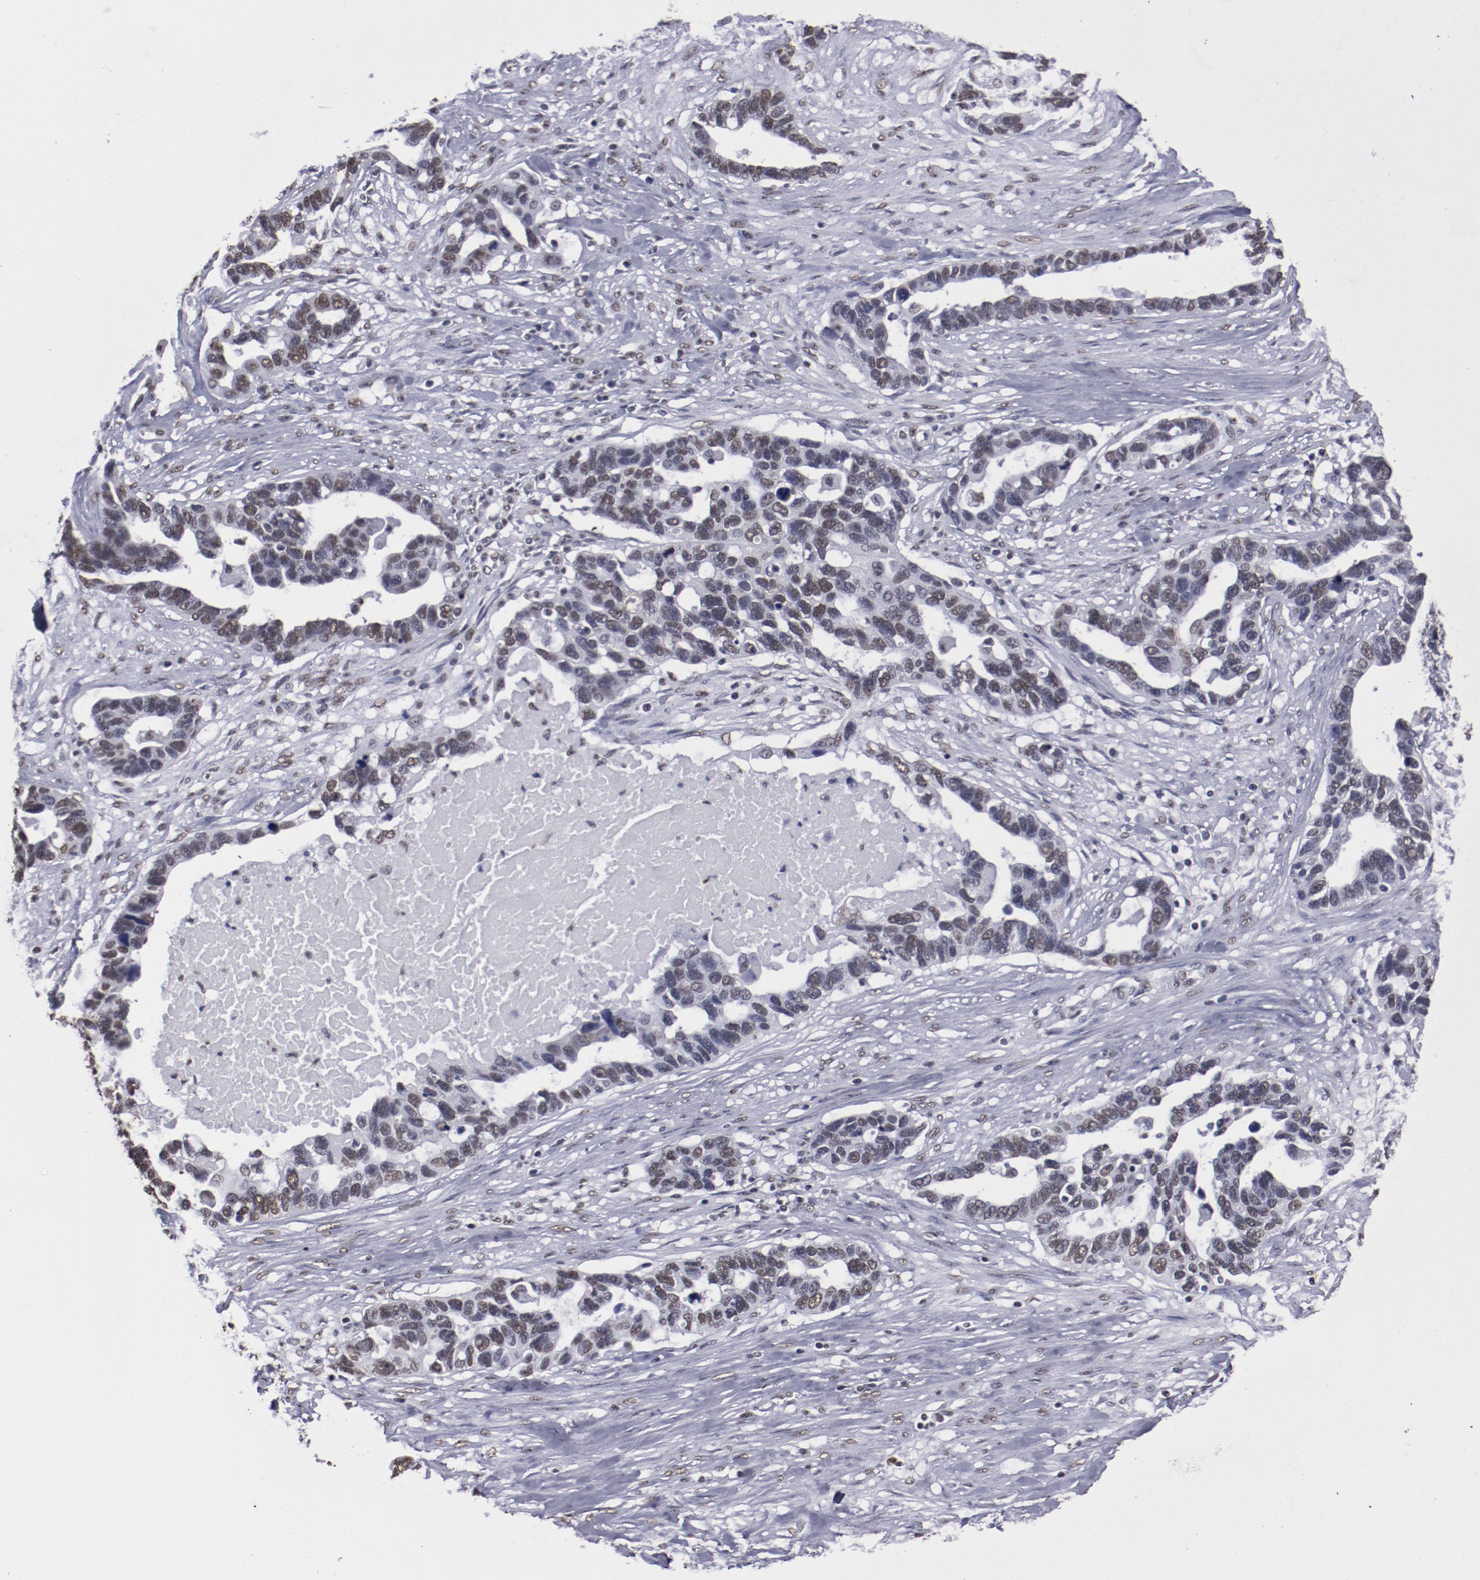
{"staining": {"intensity": "moderate", "quantity": ">75%", "location": "nuclear"}, "tissue": "ovarian cancer", "cell_type": "Tumor cells", "image_type": "cancer", "snomed": [{"axis": "morphology", "description": "Cystadenocarcinoma, serous, NOS"}, {"axis": "topography", "description": "Ovary"}], "caption": "IHC image of neoplastic tissue: serous cystadenocarcinoma (ovarian) stained using IHC exhibits medium levels of moderate protein expression localized specifically in the nuclear of tumor cells, appearing as a nuclear brown color.", "gene": "HNRNPA2B1", "patient": {"sex": "female", "age": 54}}